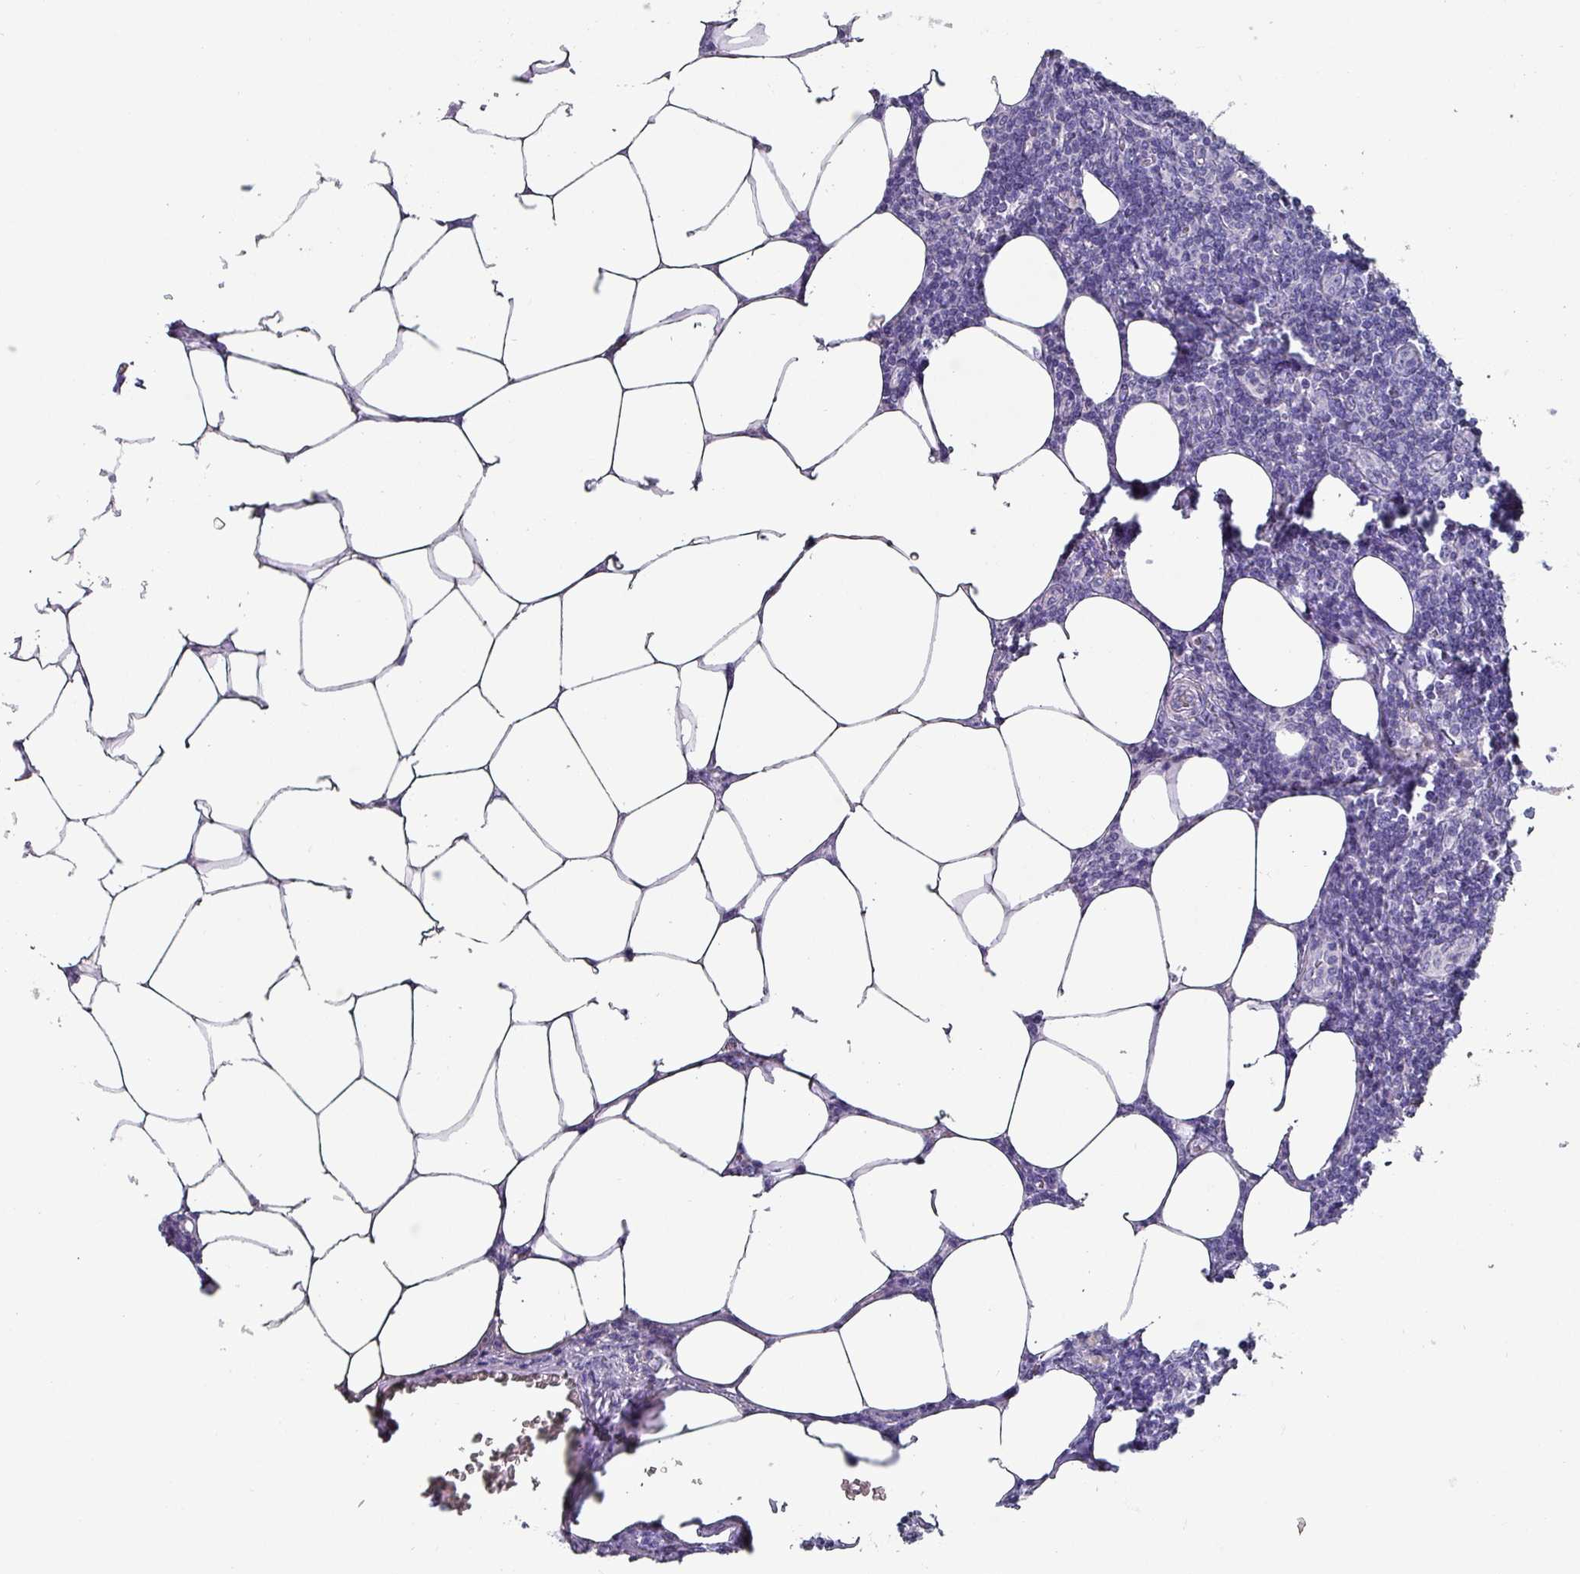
{"staining": {"intensity": "negative", "quantity": "none", "location": "none"}, "tissue": "lymph node", "cell_type": "Germinal center cells", "image_type": "normal", "snomed": [{"axis": "morphology", "description": "Normal tissue, NOS"}, {"axis": "topography", "description": "Lymph node"}], "caption": "Germinal center cells are negative for brown protein staining in benign lymph node. (DAB IHC with hematoxylin counter stain).", "gene": "INS", "patient": {"sex": "female", "age": 59}}